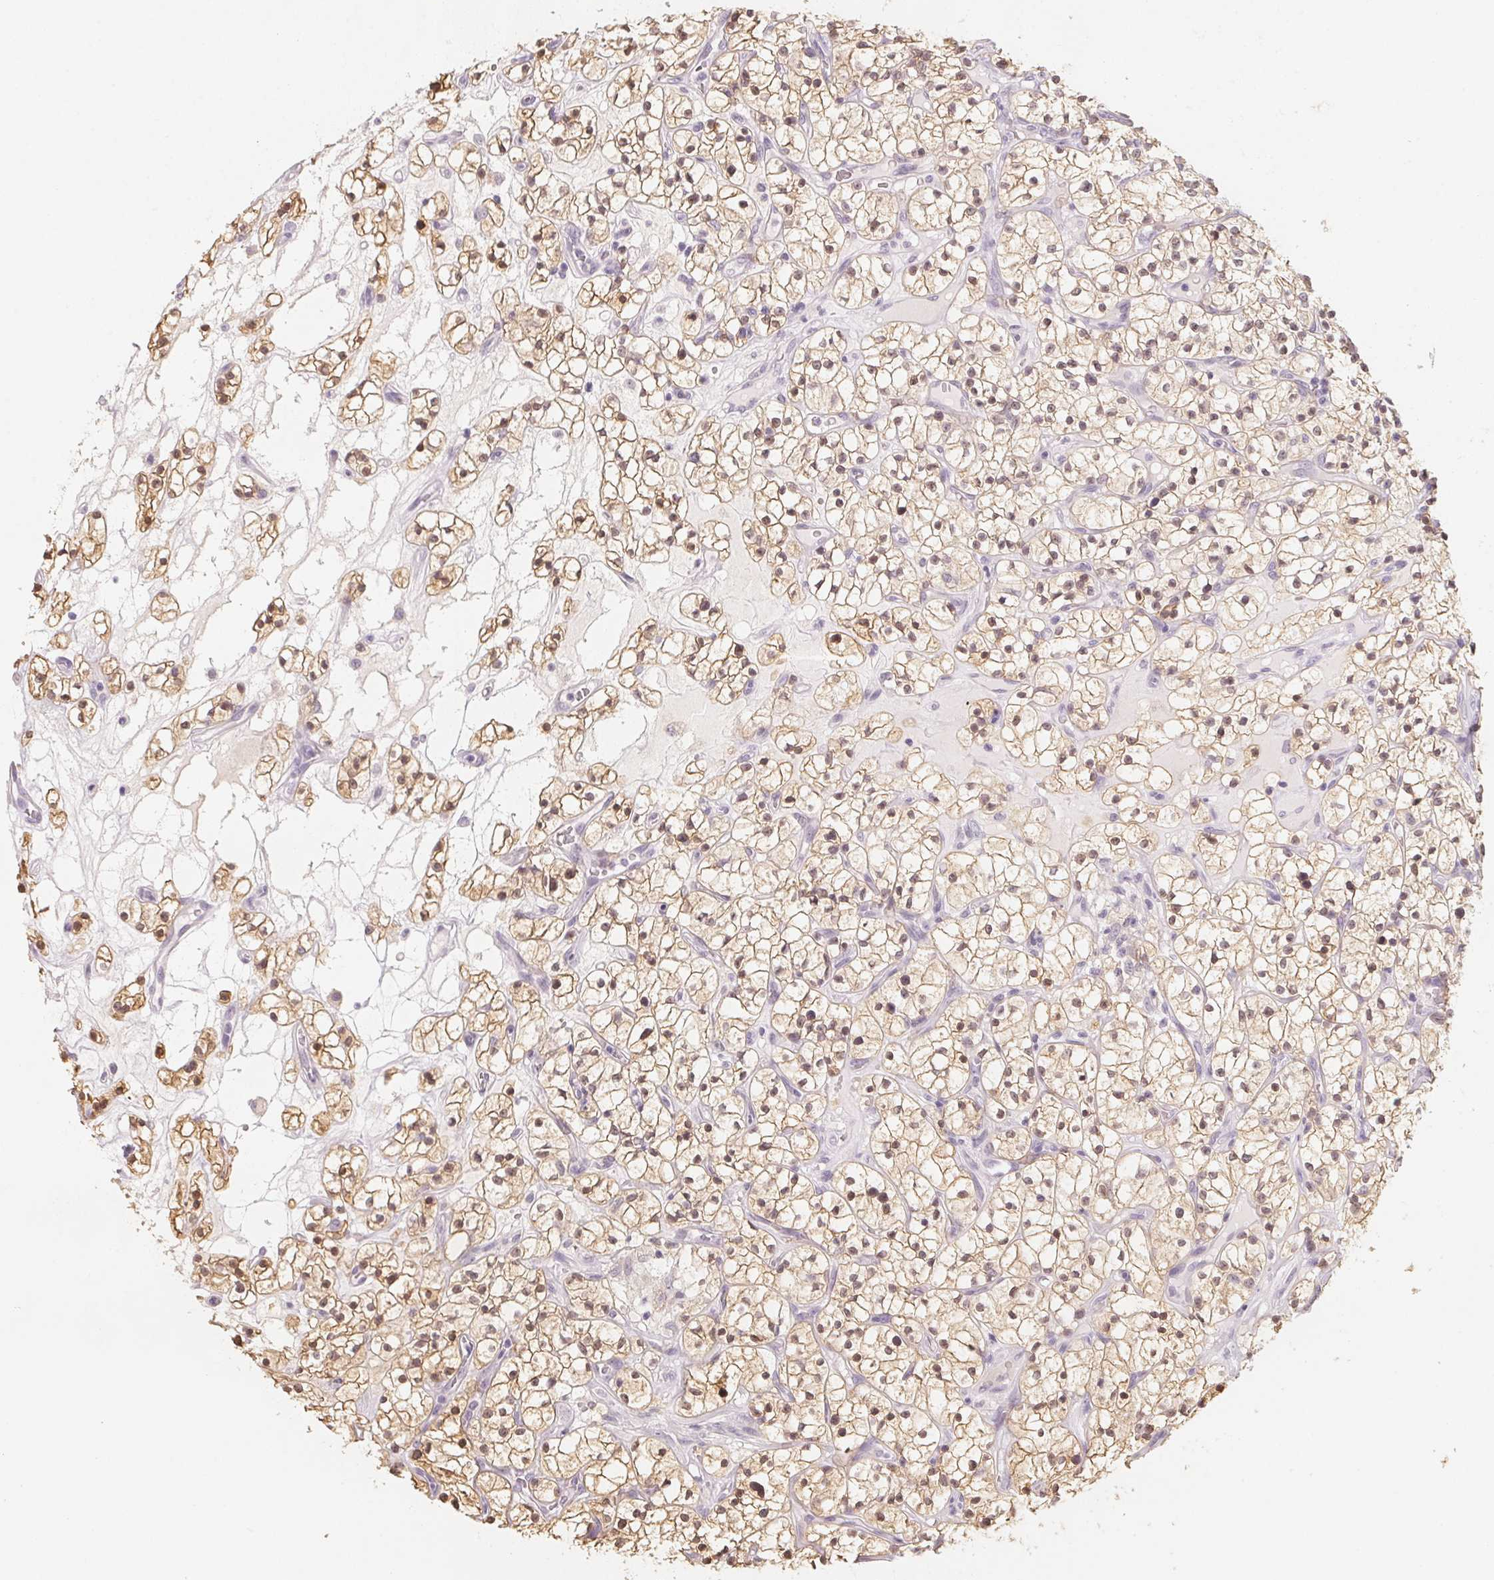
{"staining": {"intensity": "moderate", "quantity": "25%-75%", "location": "cytoplasmic/membranous,nuclear"}, "tissue": "renal cancer", "cell_type": "Tumor cells", "image_type": "cancer", "snomed": [{"axis": "morphology", "description": "Adenocarcinoma, NOS"}, {"axis": "topography", "description": "Kidney"}], "caption": "A brown stain labels moderate cytoplasmic/membranous and nuclear staining of a protein in human renal cancer (adenocarcinoma) tumor cells. (DAB IHC, brown staining for protein, blue staining for nuclei).", "gene": "CFAP276", "patient": {"sex": "female", "age": 64}}